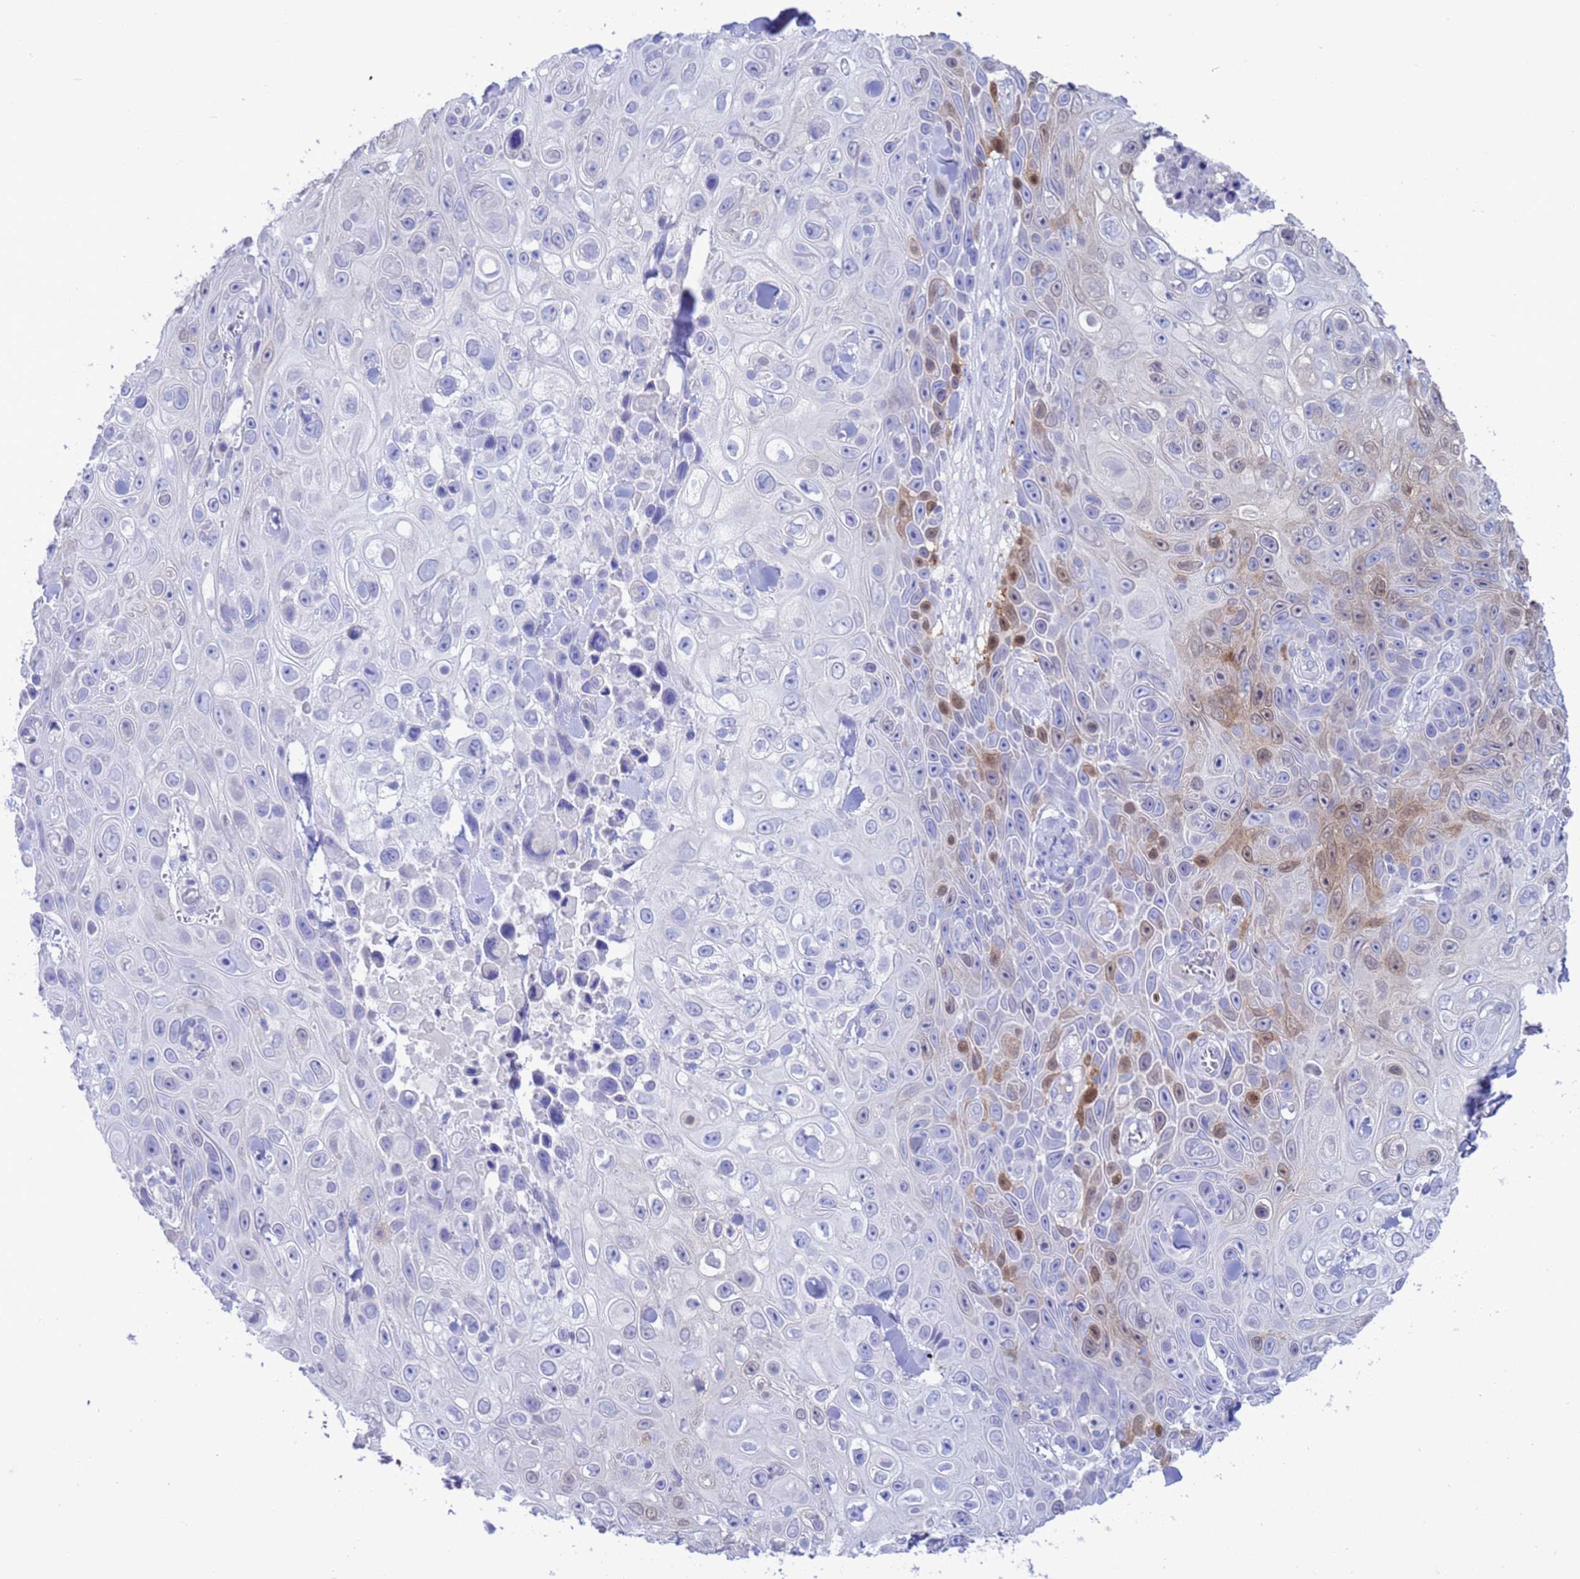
{"staining": {"intensity": "moderate", "quantity": "<25%", "location": "cytoplasmic/membranous,nuclear"}, "tissue": "skin cancer", "cell_type": "Tumor cells", "image_type": "cancer", "snomed": [{"axis": "morphology", "description": "Squamous cell carcinoma, NOS"}, {"axis": "topography", "description": "Skin"}], "caption": "Immunohistochemistry micrograph of skin squamous cell carcinoma stained for a protein (brown), which displays low levels of moderate cytoplasmic/membranous and nuclear positivity in about <25% of tumor cells.", "gene": "GSTM1", "patient": {"sex": "male", "age": 82}}